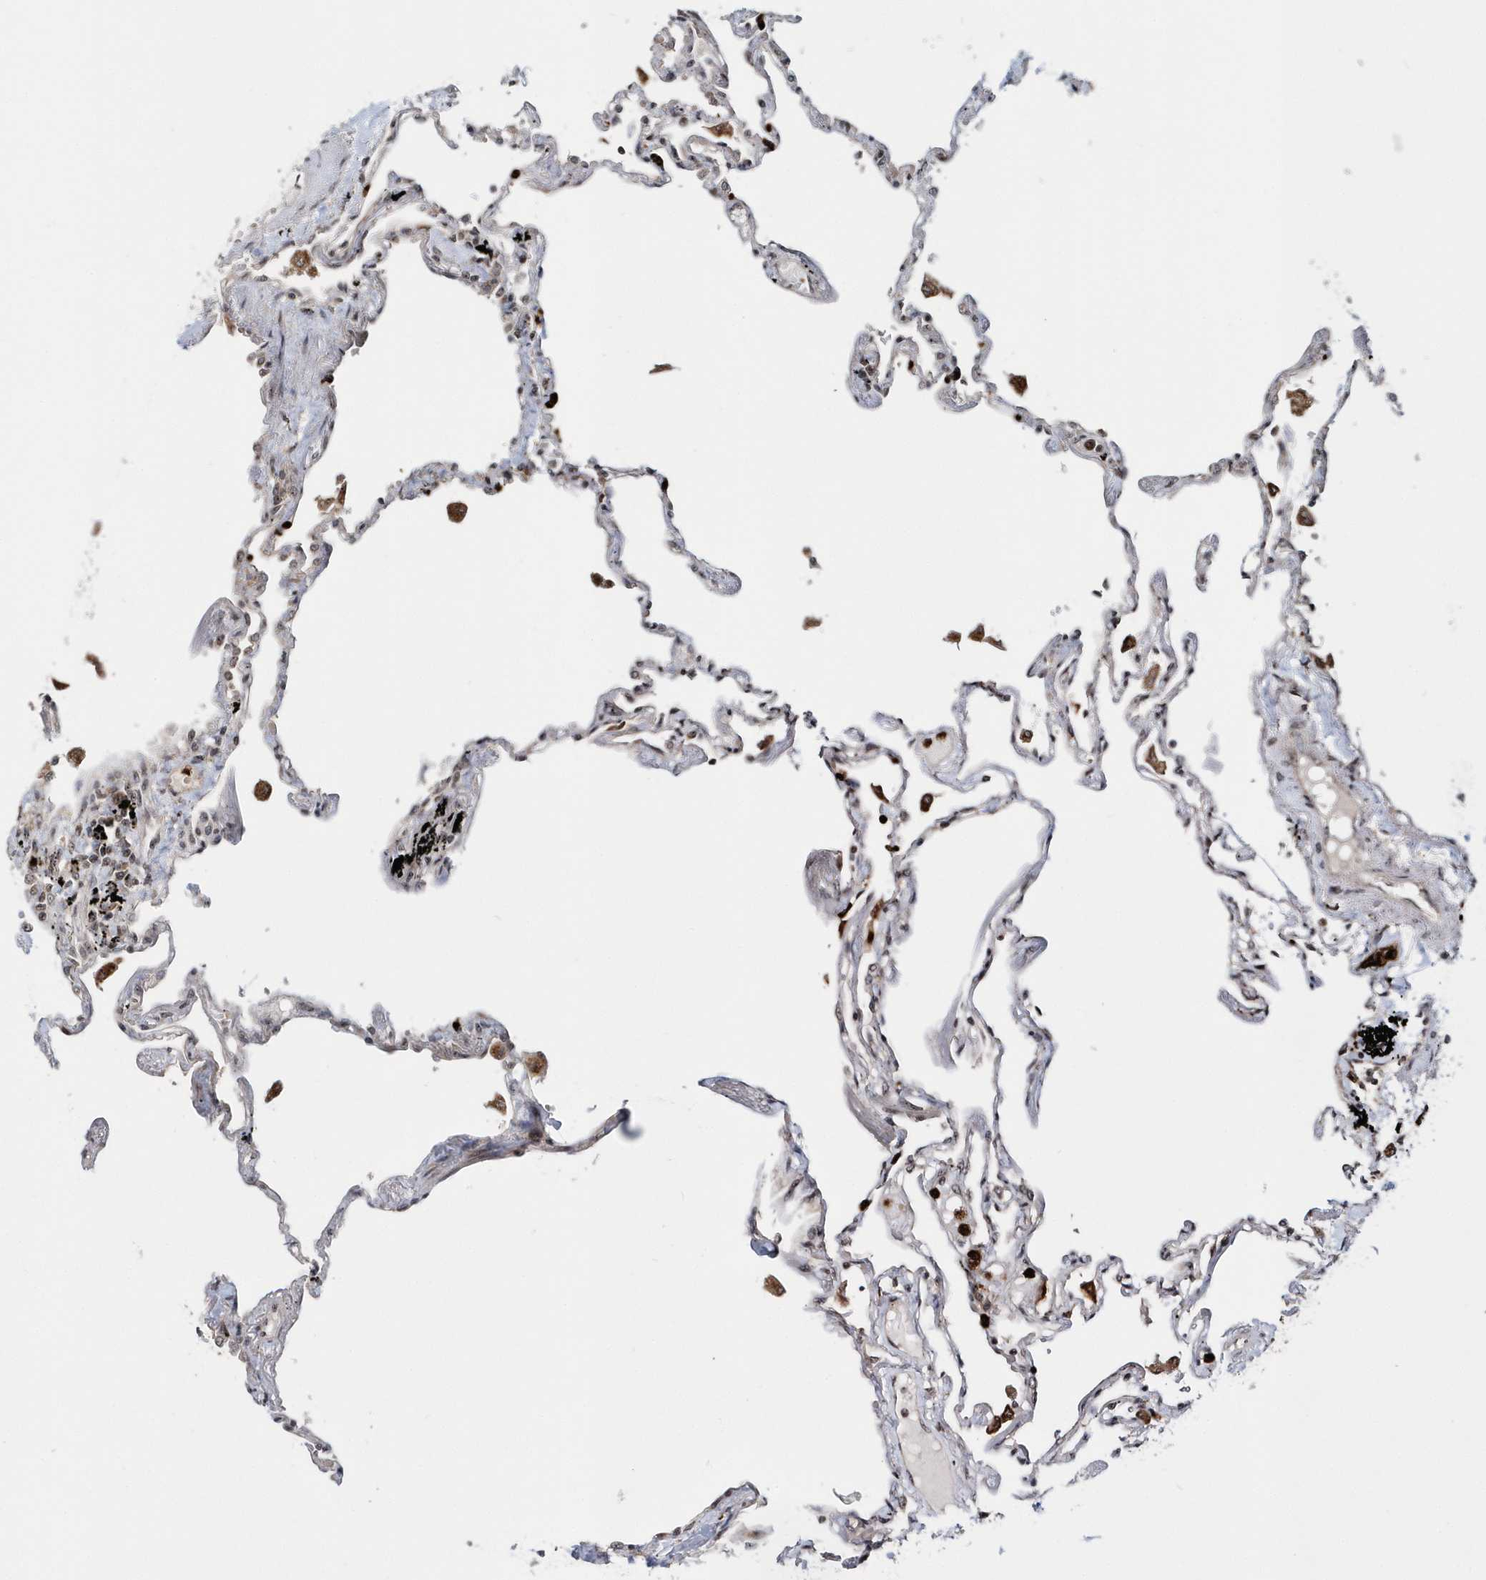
{"staining": {"intensity": "moderate", "quantity": "<25%", "location": "cytoplasmic/membranous"}, "tissue": "lung", "cell_type": "Alveolar cells", "image_type": "normal", "snomed": [{"axis": "morphology", "description": "Normal tissue, NOS"}, {"axis": "topography", "description": "Lung"}], "caption": "Immunohistochemistry micrograph of unremarkable lung: lung stained using immunohistochemistry (IHC) shows low levels of moderate protein expression localized specifically in the cytoplasmic/membranous of alveolar cells, appearing as a cytoplasmic/membranous brown color.", "gene": "SOWAHB", "patient": {"sex": "female", "age": 67}}